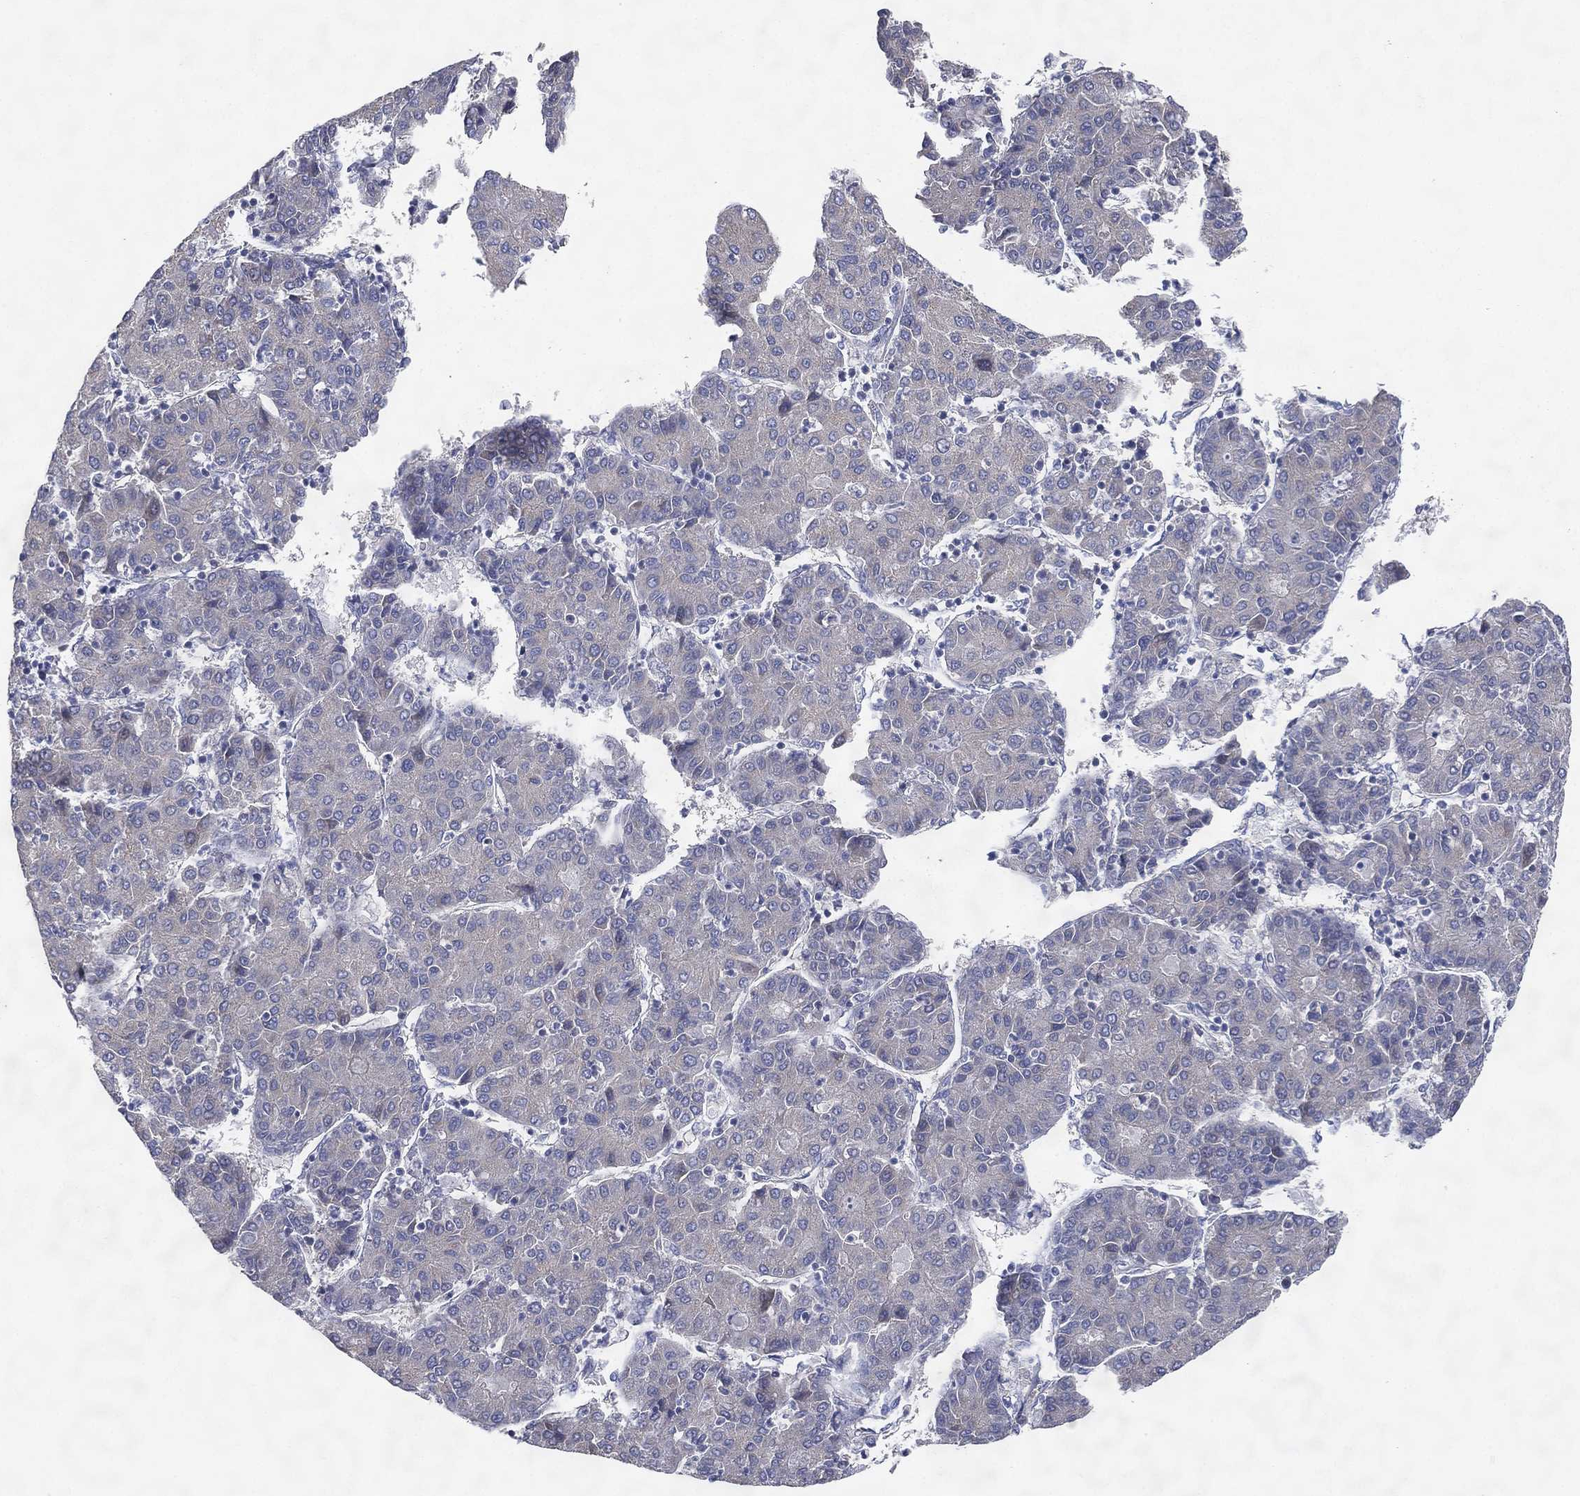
{"staining": {"intensity": "negative", "quantity": "none", "location": "none"}, "tissue": "liver cancer", "cell_type": "Tumor cells", "image_type": "cancer", "snomed": [{"axis": "morphology", "description": "Carcinoma, Hepatocellular, NOS"}, {"axis": "topography", "description": "Liver"}], "caption": "This is an IHC photomicrograph of human hepatocellular carcinoma (liver). There is no expression in tumor cells.", "gene": "ATP8A2", "patient": {"sex": "male", "age": 65}}